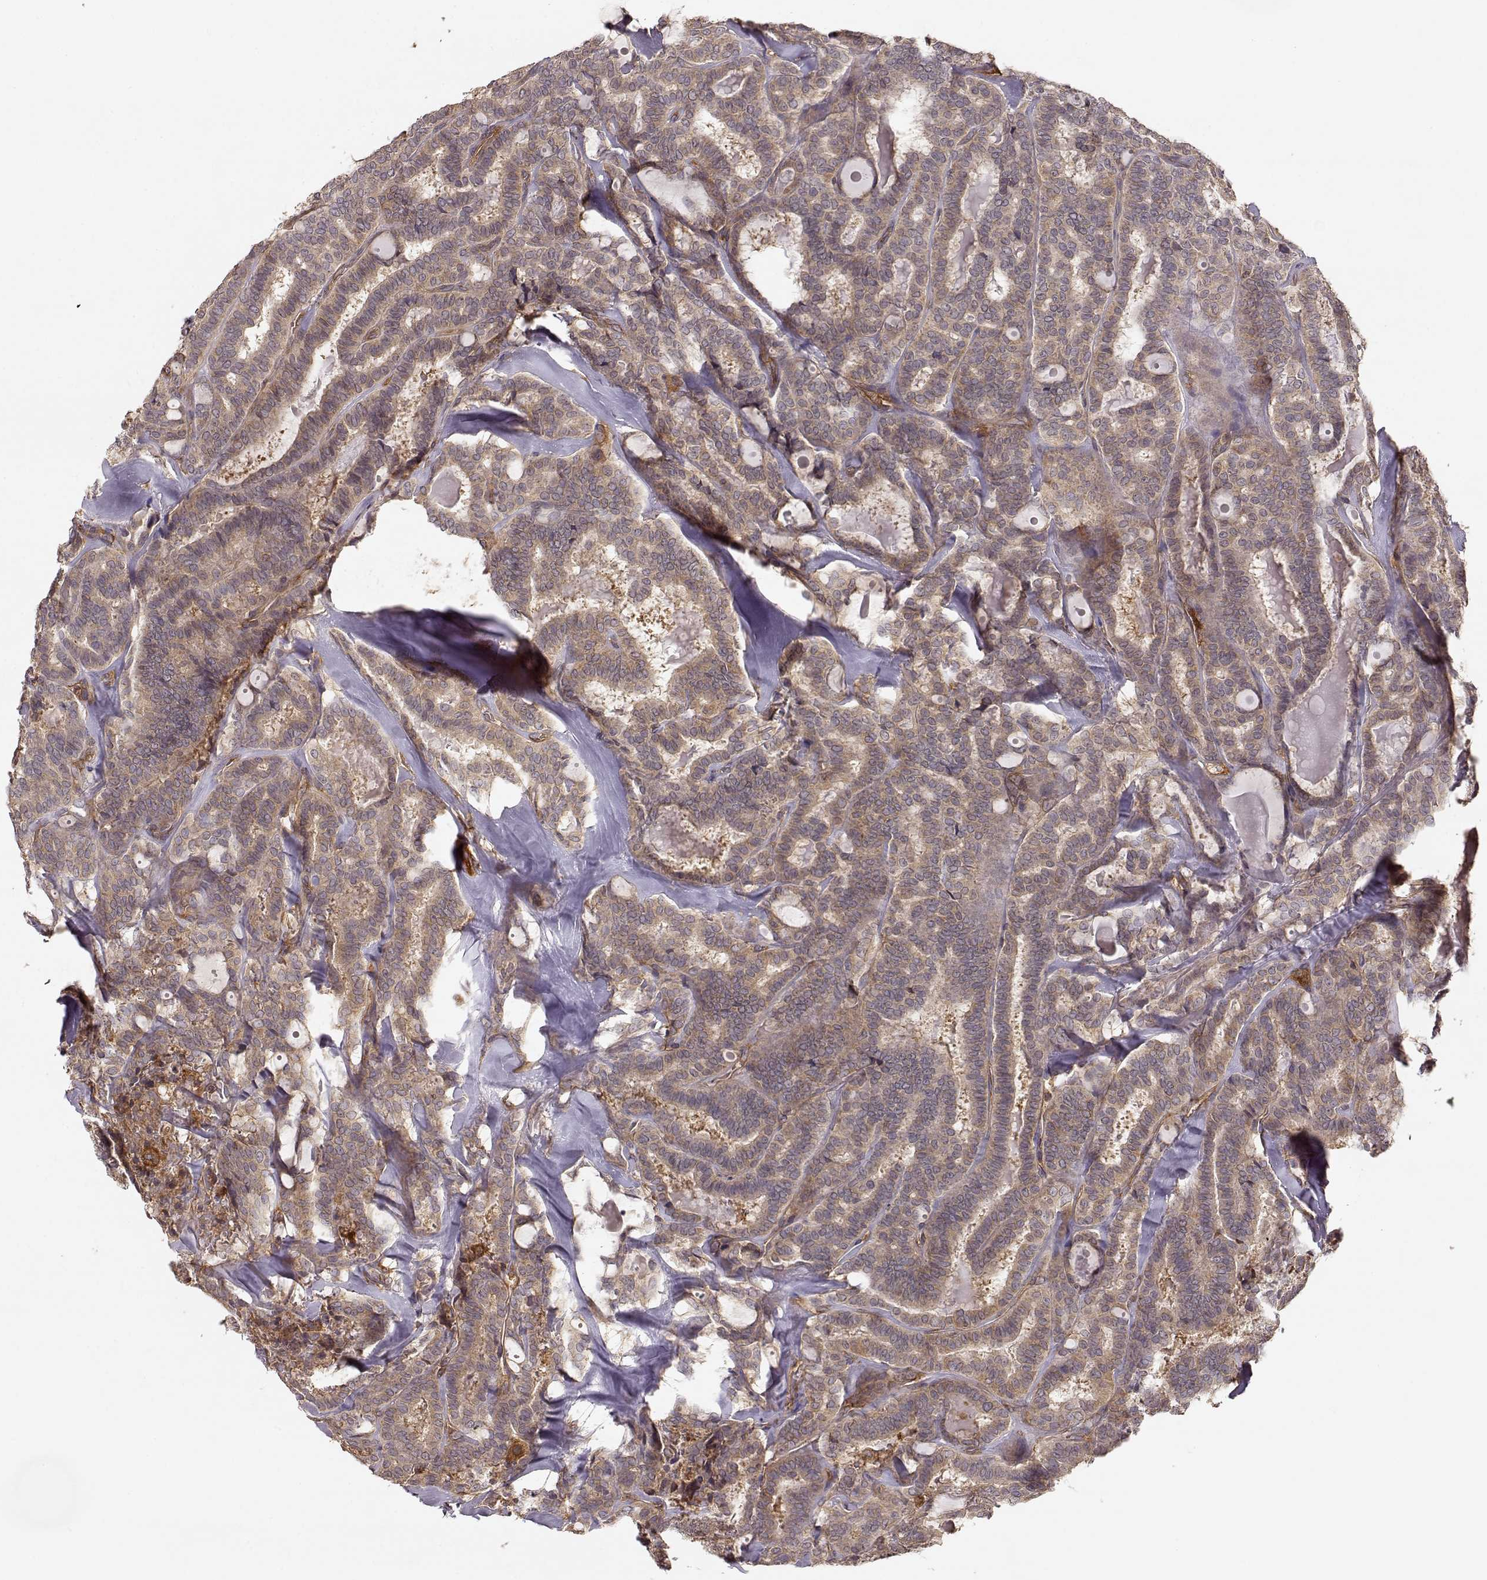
{"staining": {"intensity": "weak", "quantity": ">75%", "location": "cytoplasmic/membranous"}, "tissue": "thyroid cancer", "cell_type": "Tumor cells", "image_type": "cancer", "snomed": [{"axis": "morphology", "description": "Papillary adenocarcinoma, NOS"}, {"axis": "topography", "description": "Thyroid gland"}], "caption": "Papillary adenocarcinoma (thyroid) stained with a protein marker displays weak staining in tumor cells.", "gene": "ARHGEF2", "patient": {"sex": "female", "age": 39}}